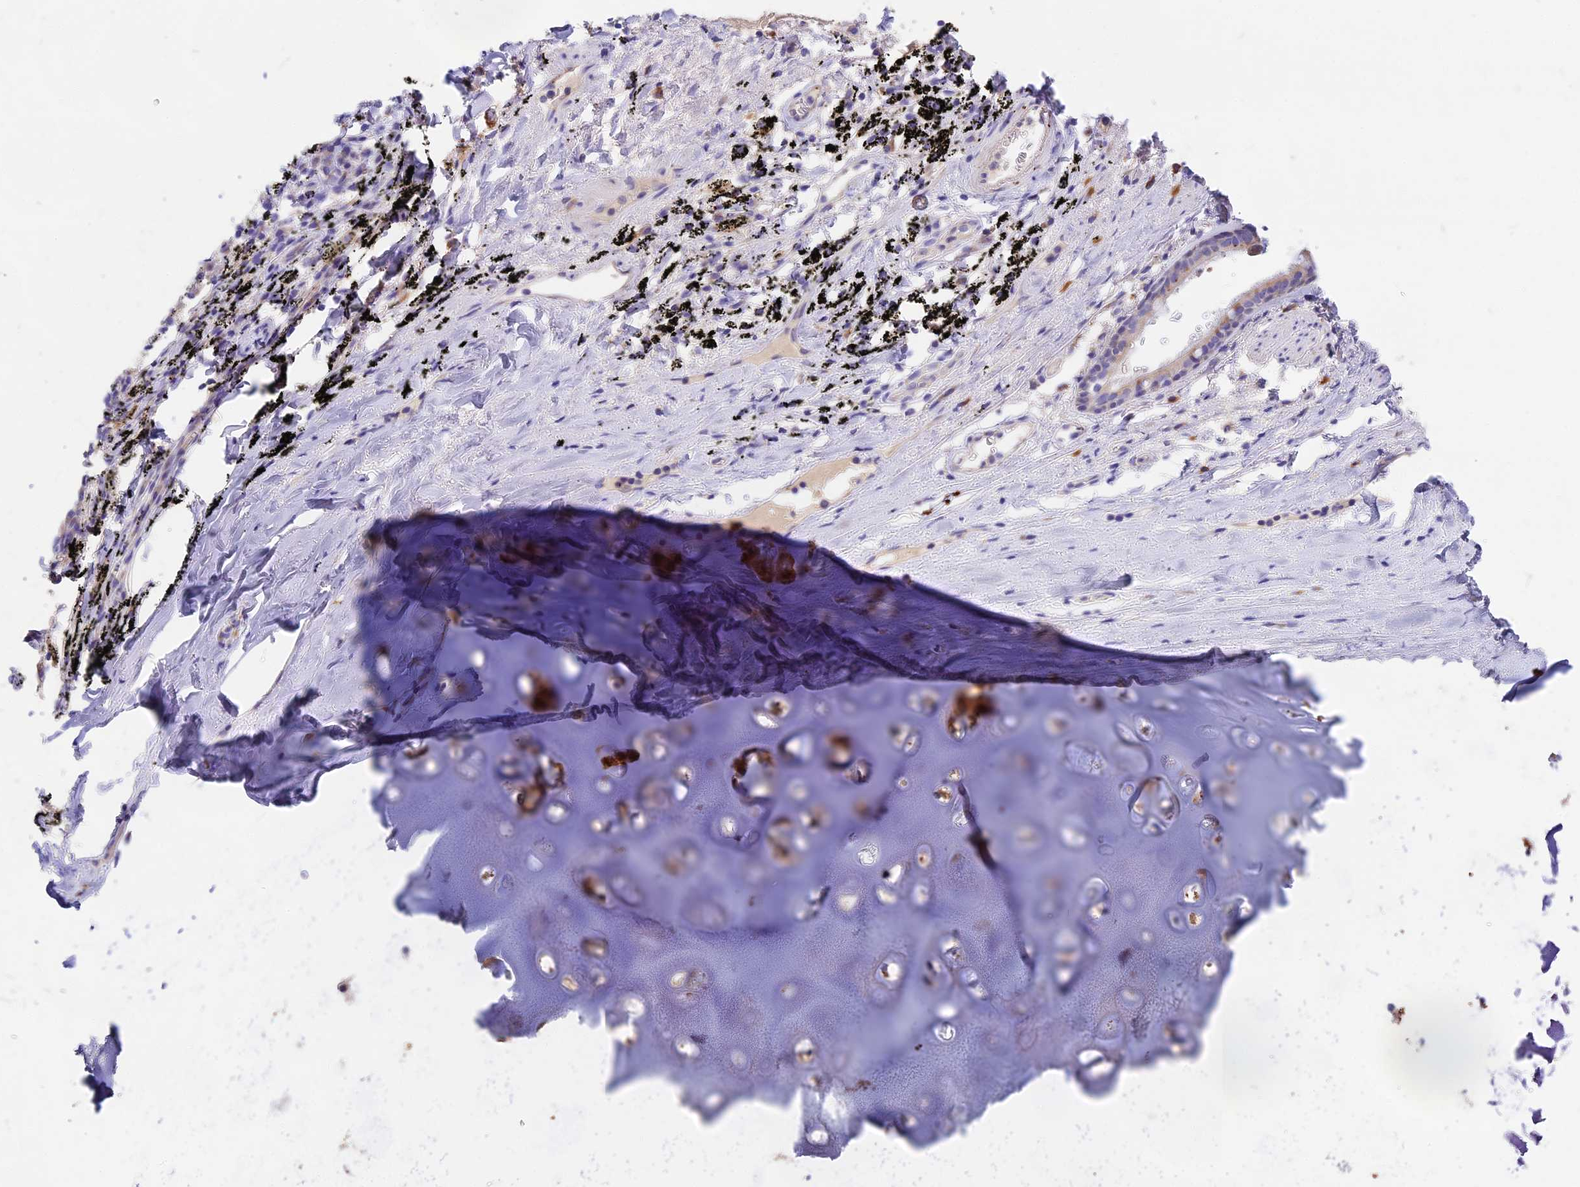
{"staining": {"intensity": "negative", "quantity": "none", "location": "none"}, "tissue": "adipose tissue", "cell_type": "Adipocytes", "image_type": "normal", "snomed": [{"axis": "morphology", "description": "Normal tissue, NOS"}, {"axis": "topography", "description": "Lymph node"}, {"axis": "topography", "description": "Bronchus"}], "caption": "A high-resolution micrograph shows immunohistochemistry staining of benign adipose tissue, which demonstrates no significant positivity in adipocytes.", "gene": "LYPD6", "patient": {"sex": "male", "age": 63}}